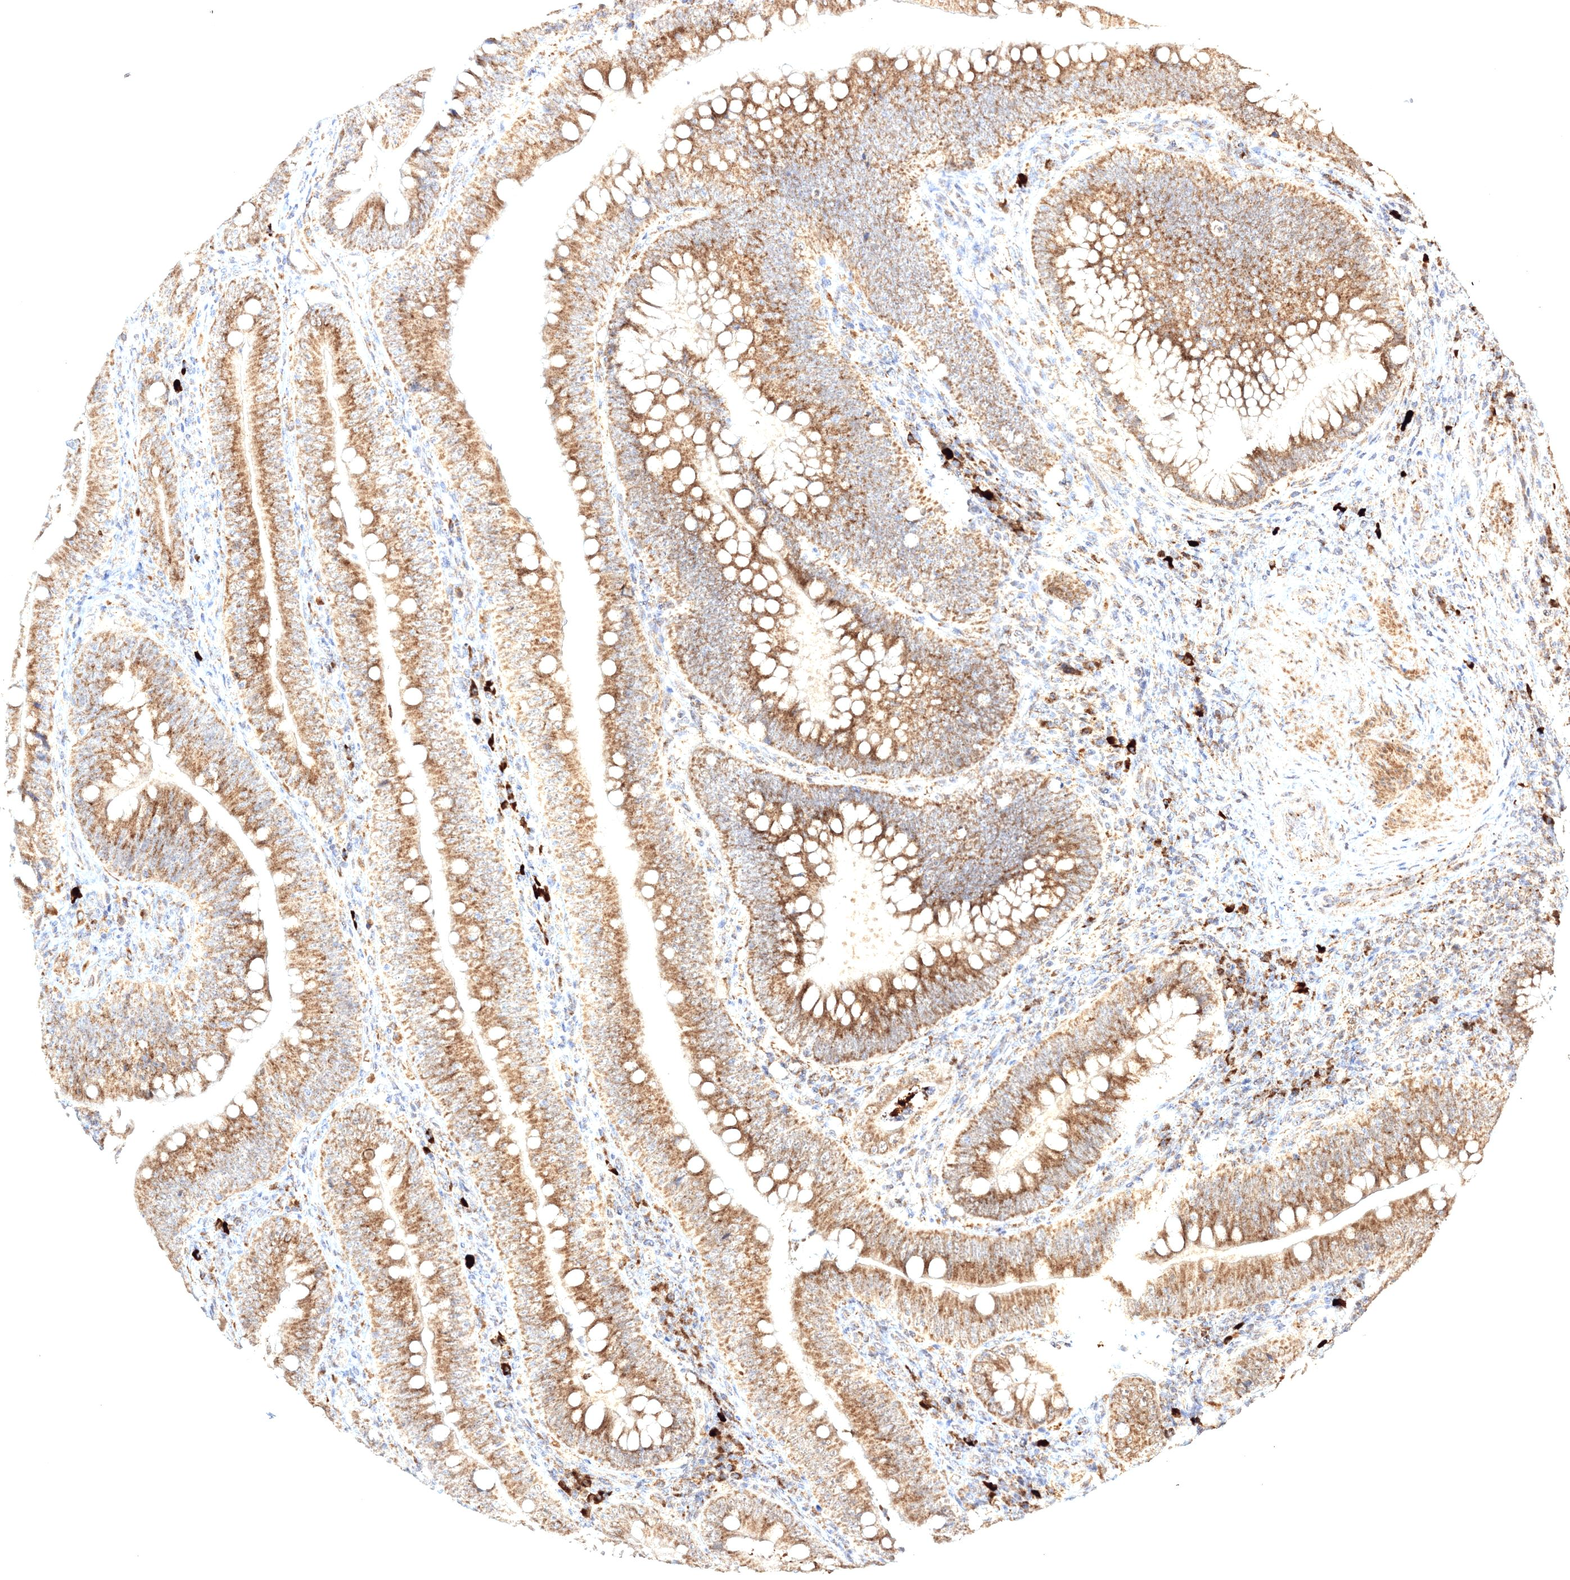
{"staining": {"intensity": "moderate", "quantity": ">75%", "location": "cytoplasmic/membranous"}, "tissue": "colorectal cancer", "cell_type": "Tumor cells", "image_type": "cancer", "snomed": [{"axis": "morphology", "description": "Normal tissue, NOS"}, {"axis": "topography", "description": "Colon"}], "caption": "Protein staining of colorectal cancer tissue exhibits moderate cytoplasmic/membranous staining in approximately >75% of tumor cells.", "gene": "PEX13", "patient": {"sex": "female", "age": 82}}